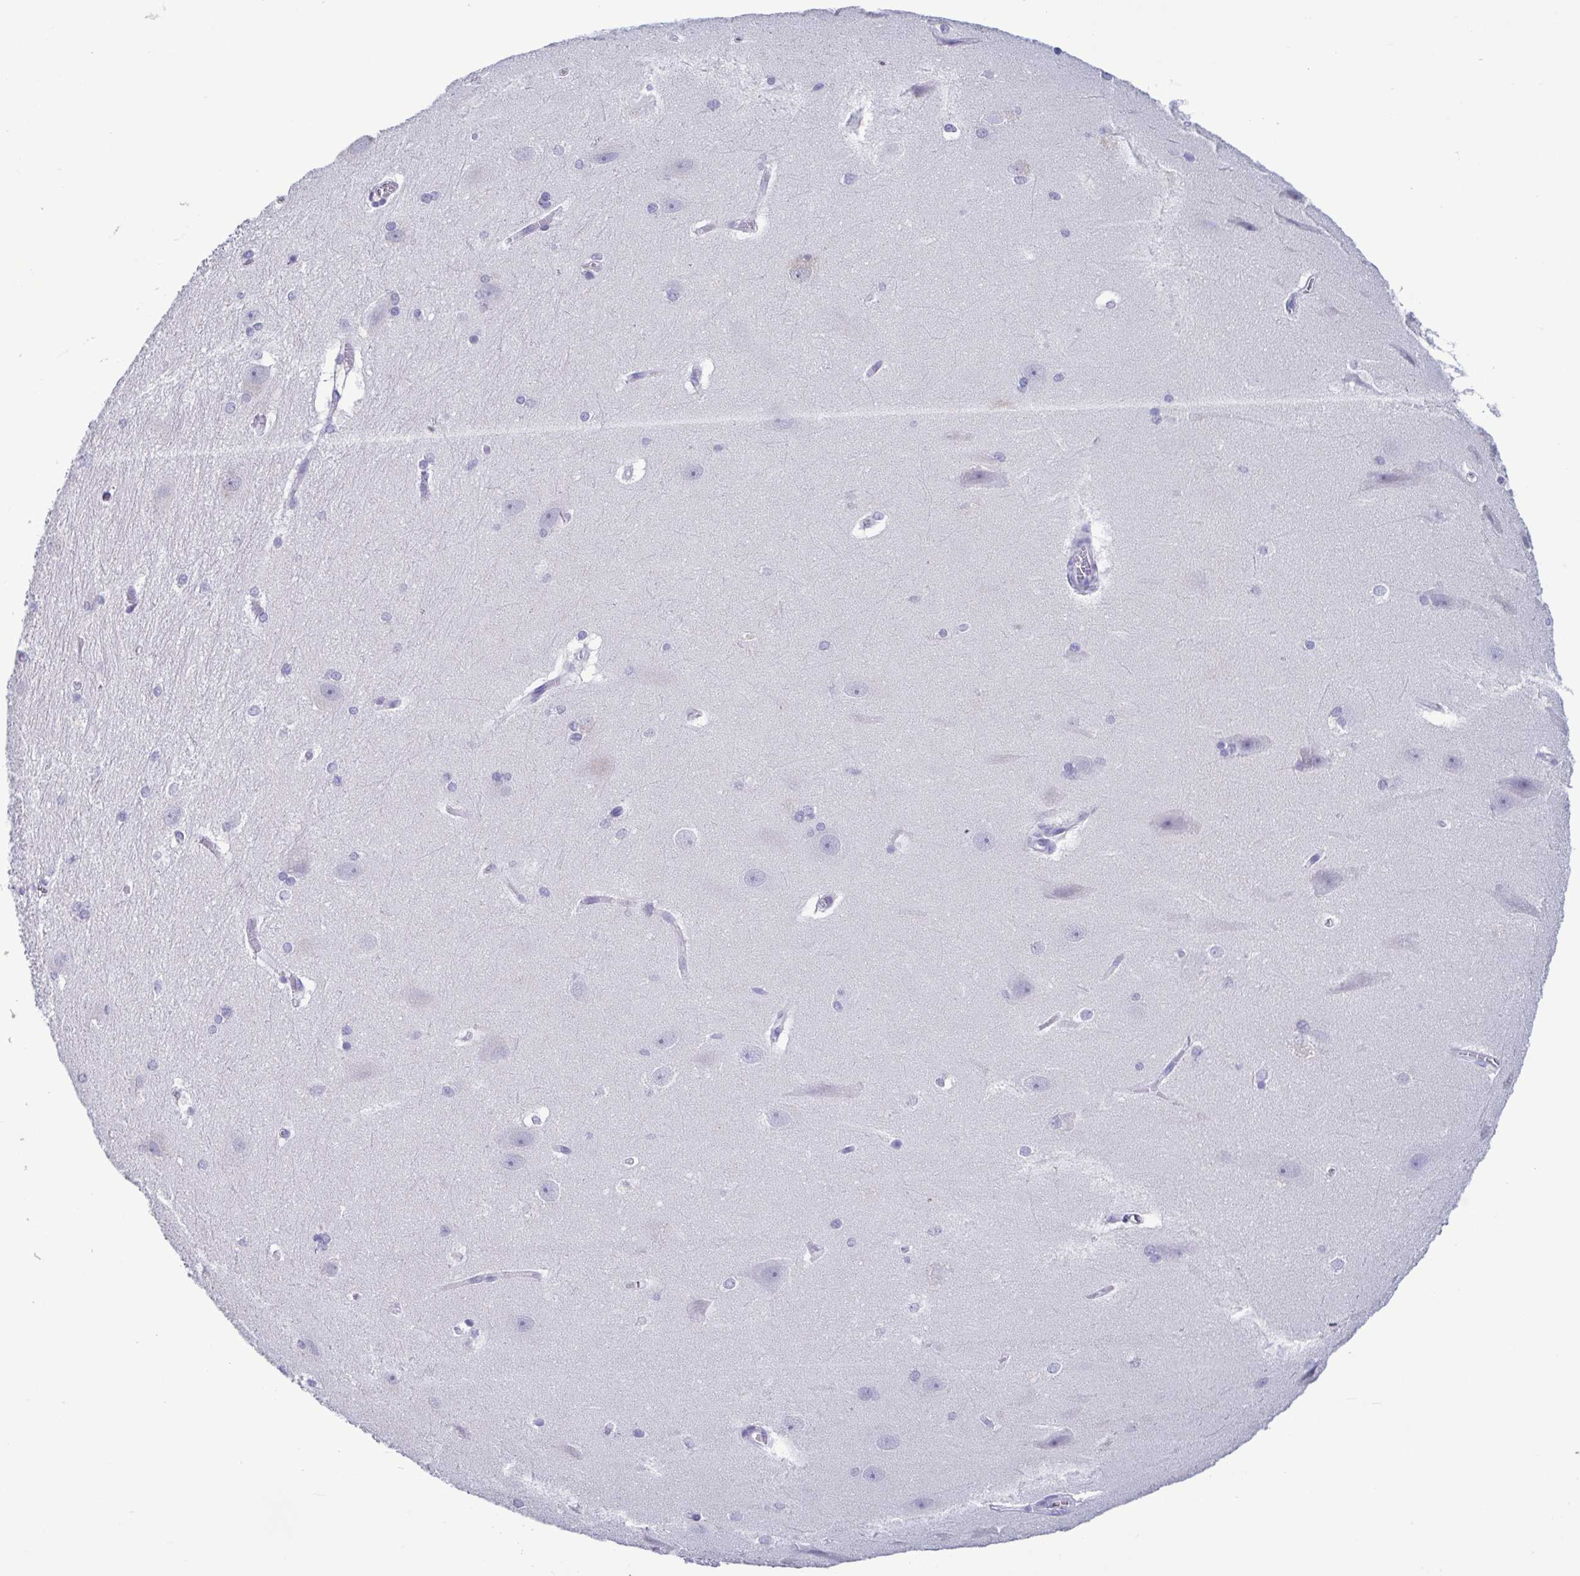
{"staining": {"intensity": "negative", "quantity": "none", "location": "none"}, "tissue": "hippocampus", "cell_type": "Glial cells", "image_type": "normal", "snomed": [{"axis": "morphology", "description": "Normal tissue, NOS"}, {"axis": "topography", "description": "Cerebral cortex"}, {"axis": "topography", "description": "Hippocampus"}], "caption": "Glial cells are negative for brown protein staining in benign hippocampus. (DAB (3,3'-diaminobenzidine) immunohistochemistry visualized using brightfield microscopy, high magnification).", "gene": "INAFM1", "patient": {"sex": "female", "age": 19}}